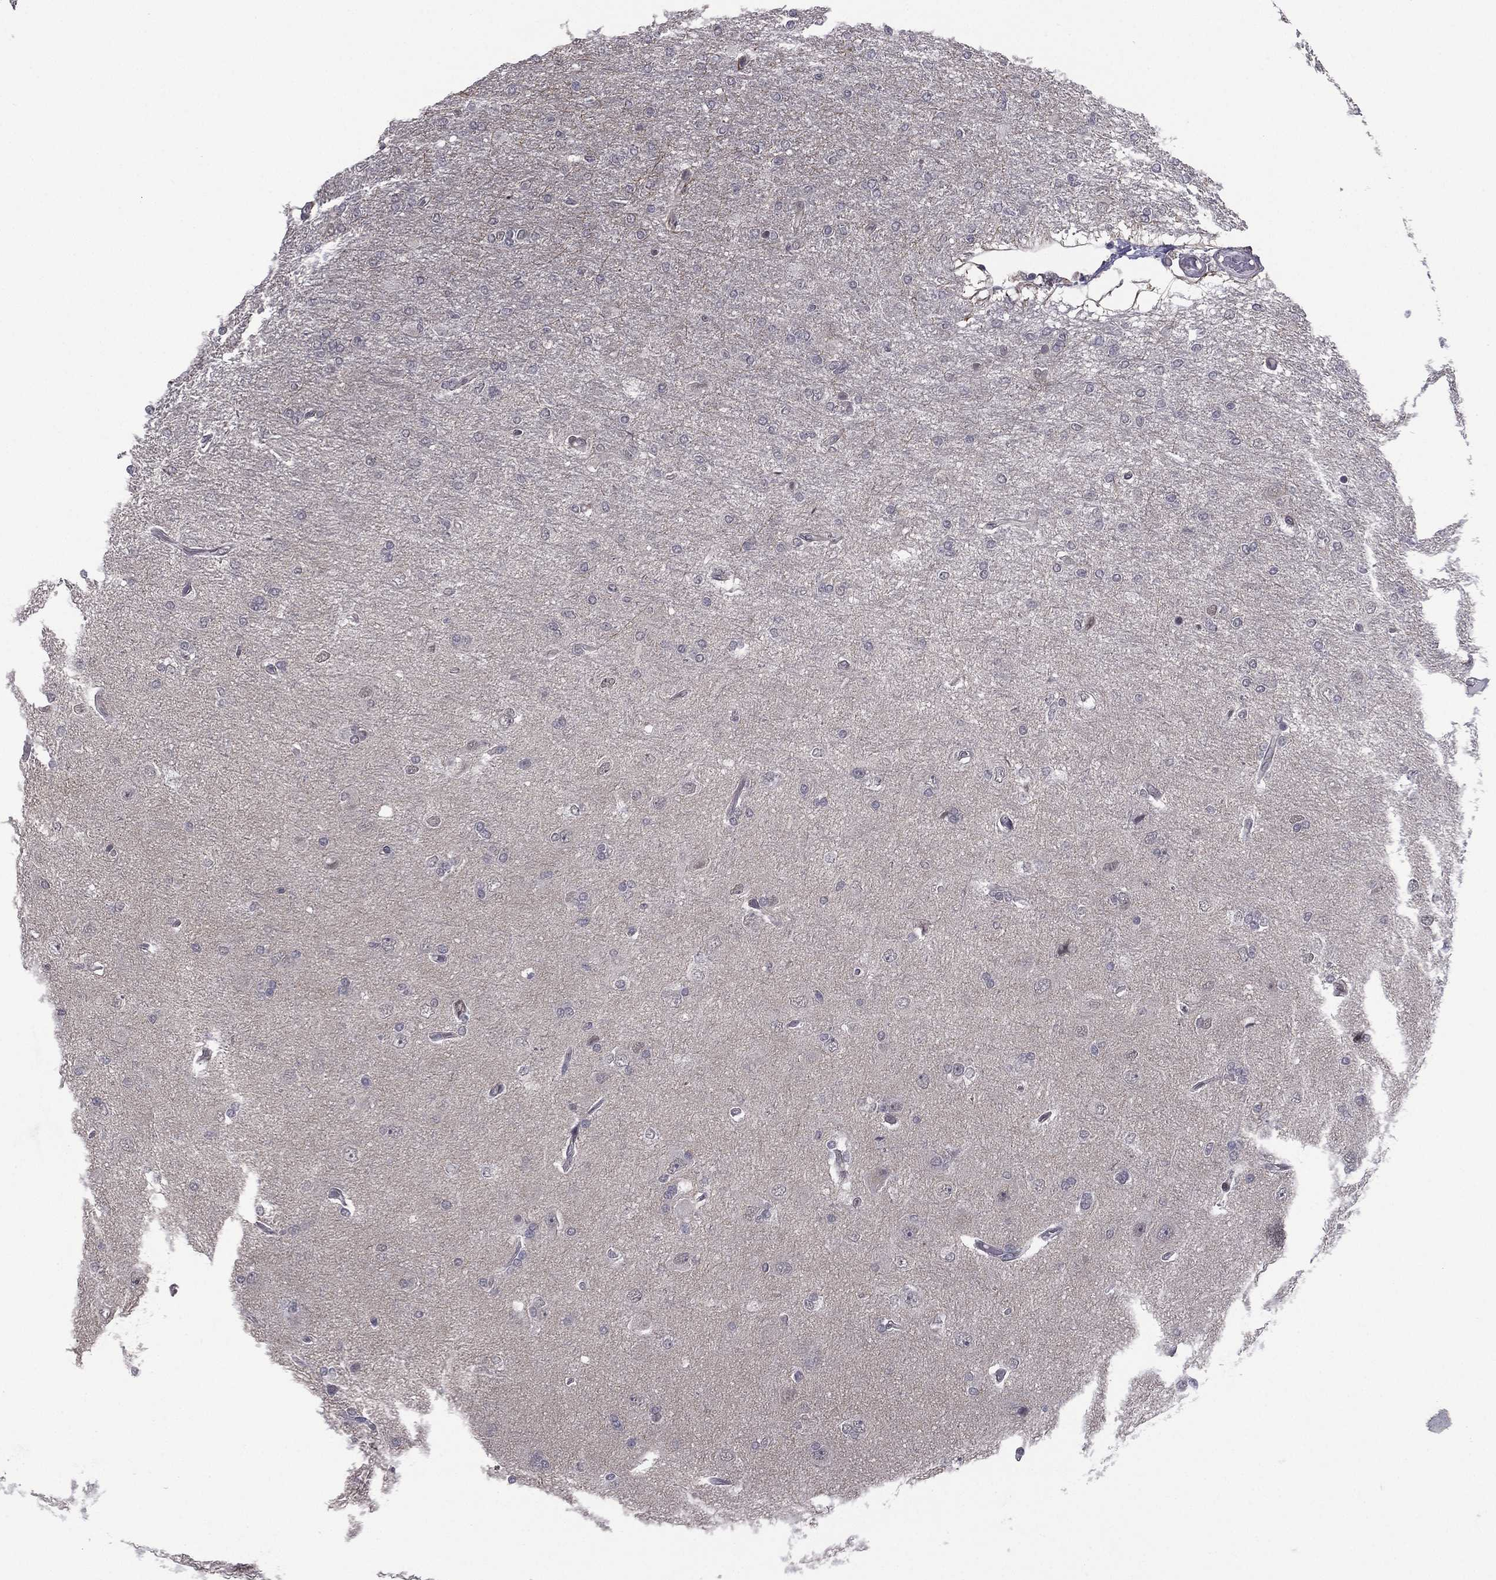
{"staining": {"intensity": "negative", "quantity": "none", "location": "none"}, "tissue": "glioma", "cell_type": "Tumor cells", "image_type": "cancer", "snomed": [{"axis": "morphology", "description": "Glioma, malignant, High grade"}, {"axis": "topography", "description": "Cerebral cortex"}], "caption": "This photomicrograph is of malignant high-grade glioma stained with immunohistochemistry to label a protein in brown with the nuclei are counter-stained blue. There is no expression in tumor cells. (Stains: DAB IHC with hematoxylin counter stain, Microscopy: brightfield microscopy at high magnification).", "gene": "ACTRT2", "patient": {"sex": "male", "age": 70}}